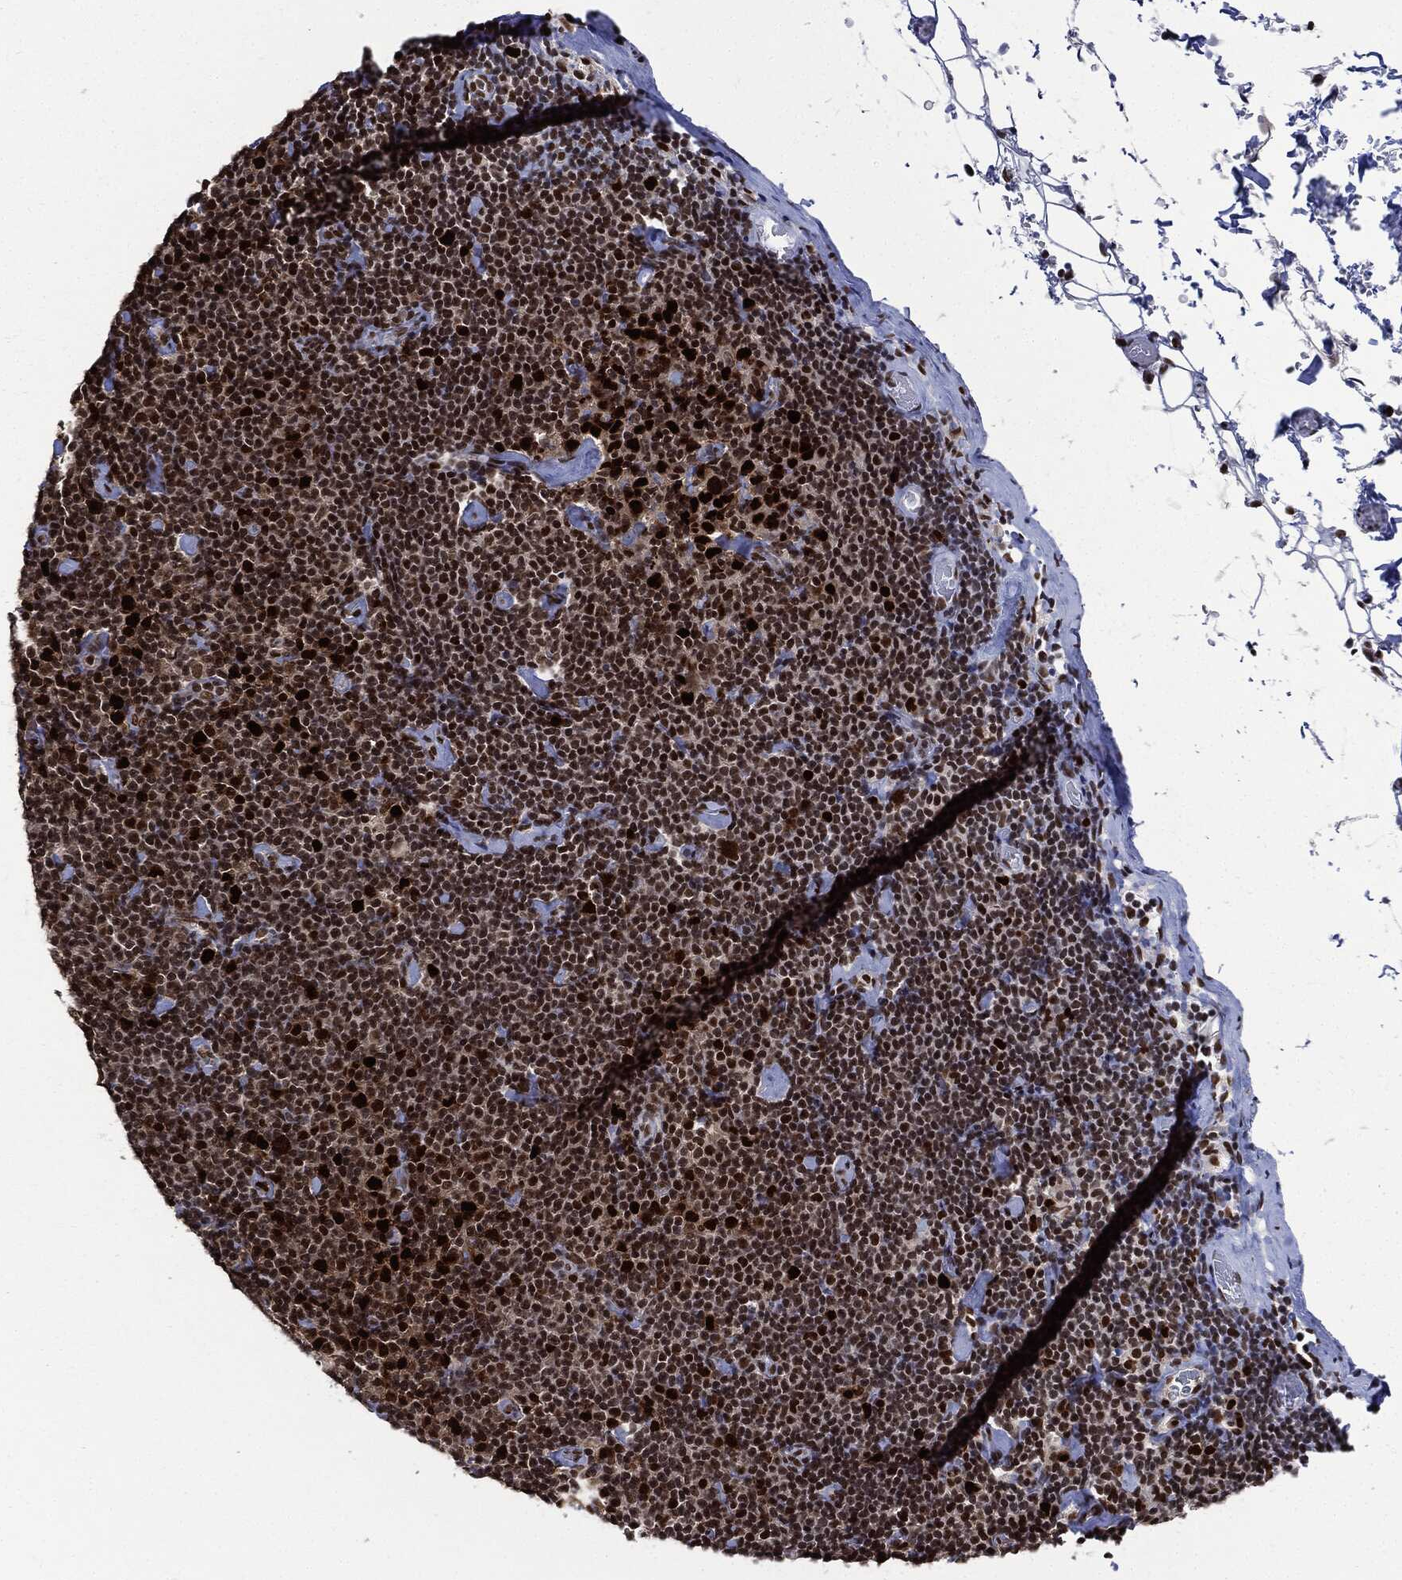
{"staining": {"intensity": "strong", "quantity": "25%-75%", "location": "nuclear"}, "tissue": "lymphoma", "cell_type": "Tumor cells", "image_type": "cancer", "snomed": [{"axis": "morphology", "description": "Malignant lymphoma, non-Hodgkin's type, Low grade"}, {"axis": "topography", "description": "Lymph node"}], "caption": "Malignant lymphoma, non-Hodgkin's type (low-grade) tissue exhibits strong nuclear expression in approximately 25%-75% of tumor cells", "gene": "PCNA", "patient": {"sex": "male", "age": 81}}